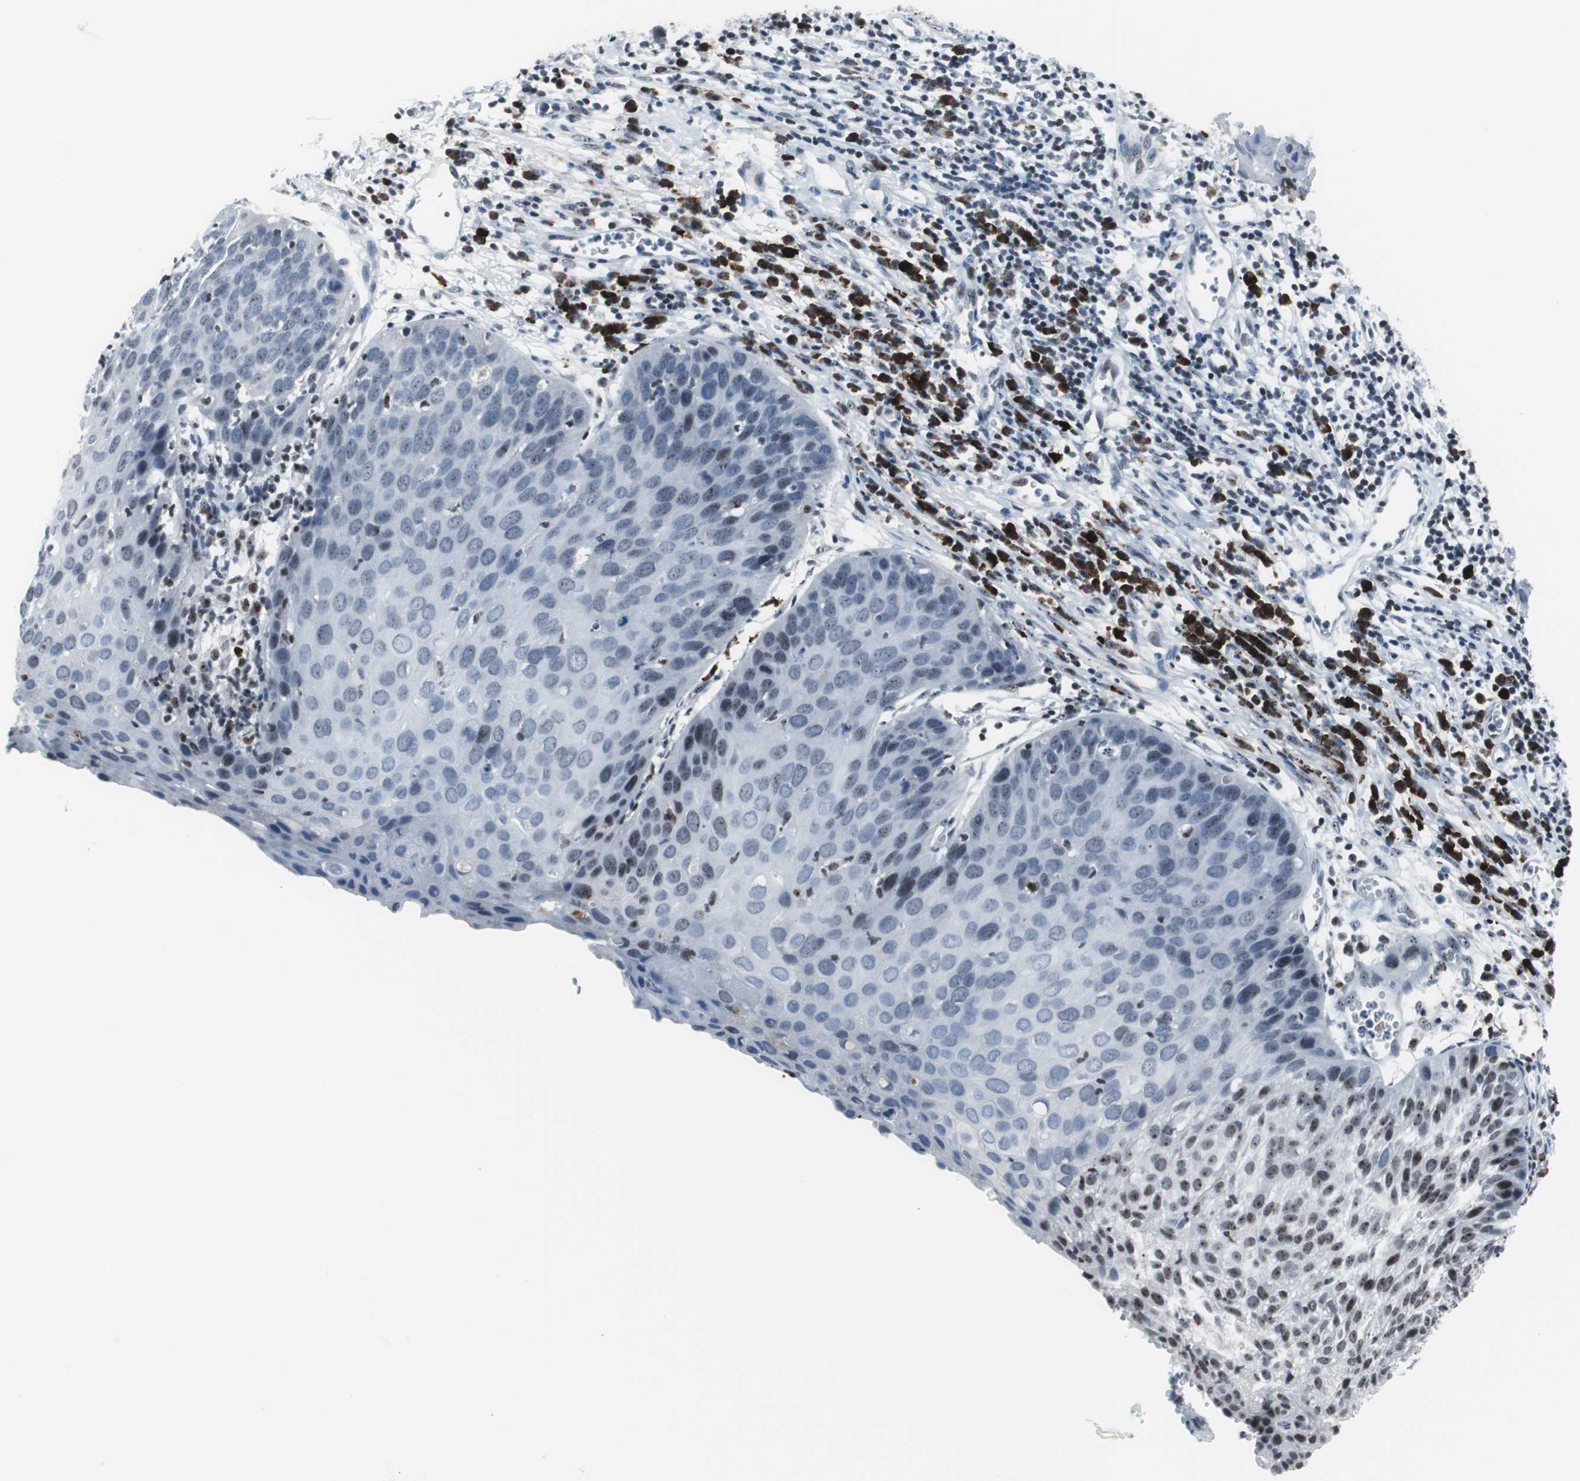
{"staining": {"intensity": "negative", "quantity": "none", "location": "none"}, "tissue": "cervical cancer", "cell_type": "Tumor cells", "image_type": "cancer", "snomed": [{"axis": "morphology", "description": "Squamous cell carcinoma, NOS"}, {"axis": "topography", "description": "Cervix"}], "caption": "Cervical cancer (squamous cell carcinoma) stained for a protein using IHC exhibits no expression tumor cells.", "gene": "DOK1", "patient": {"sex": "female", "age": 38}}